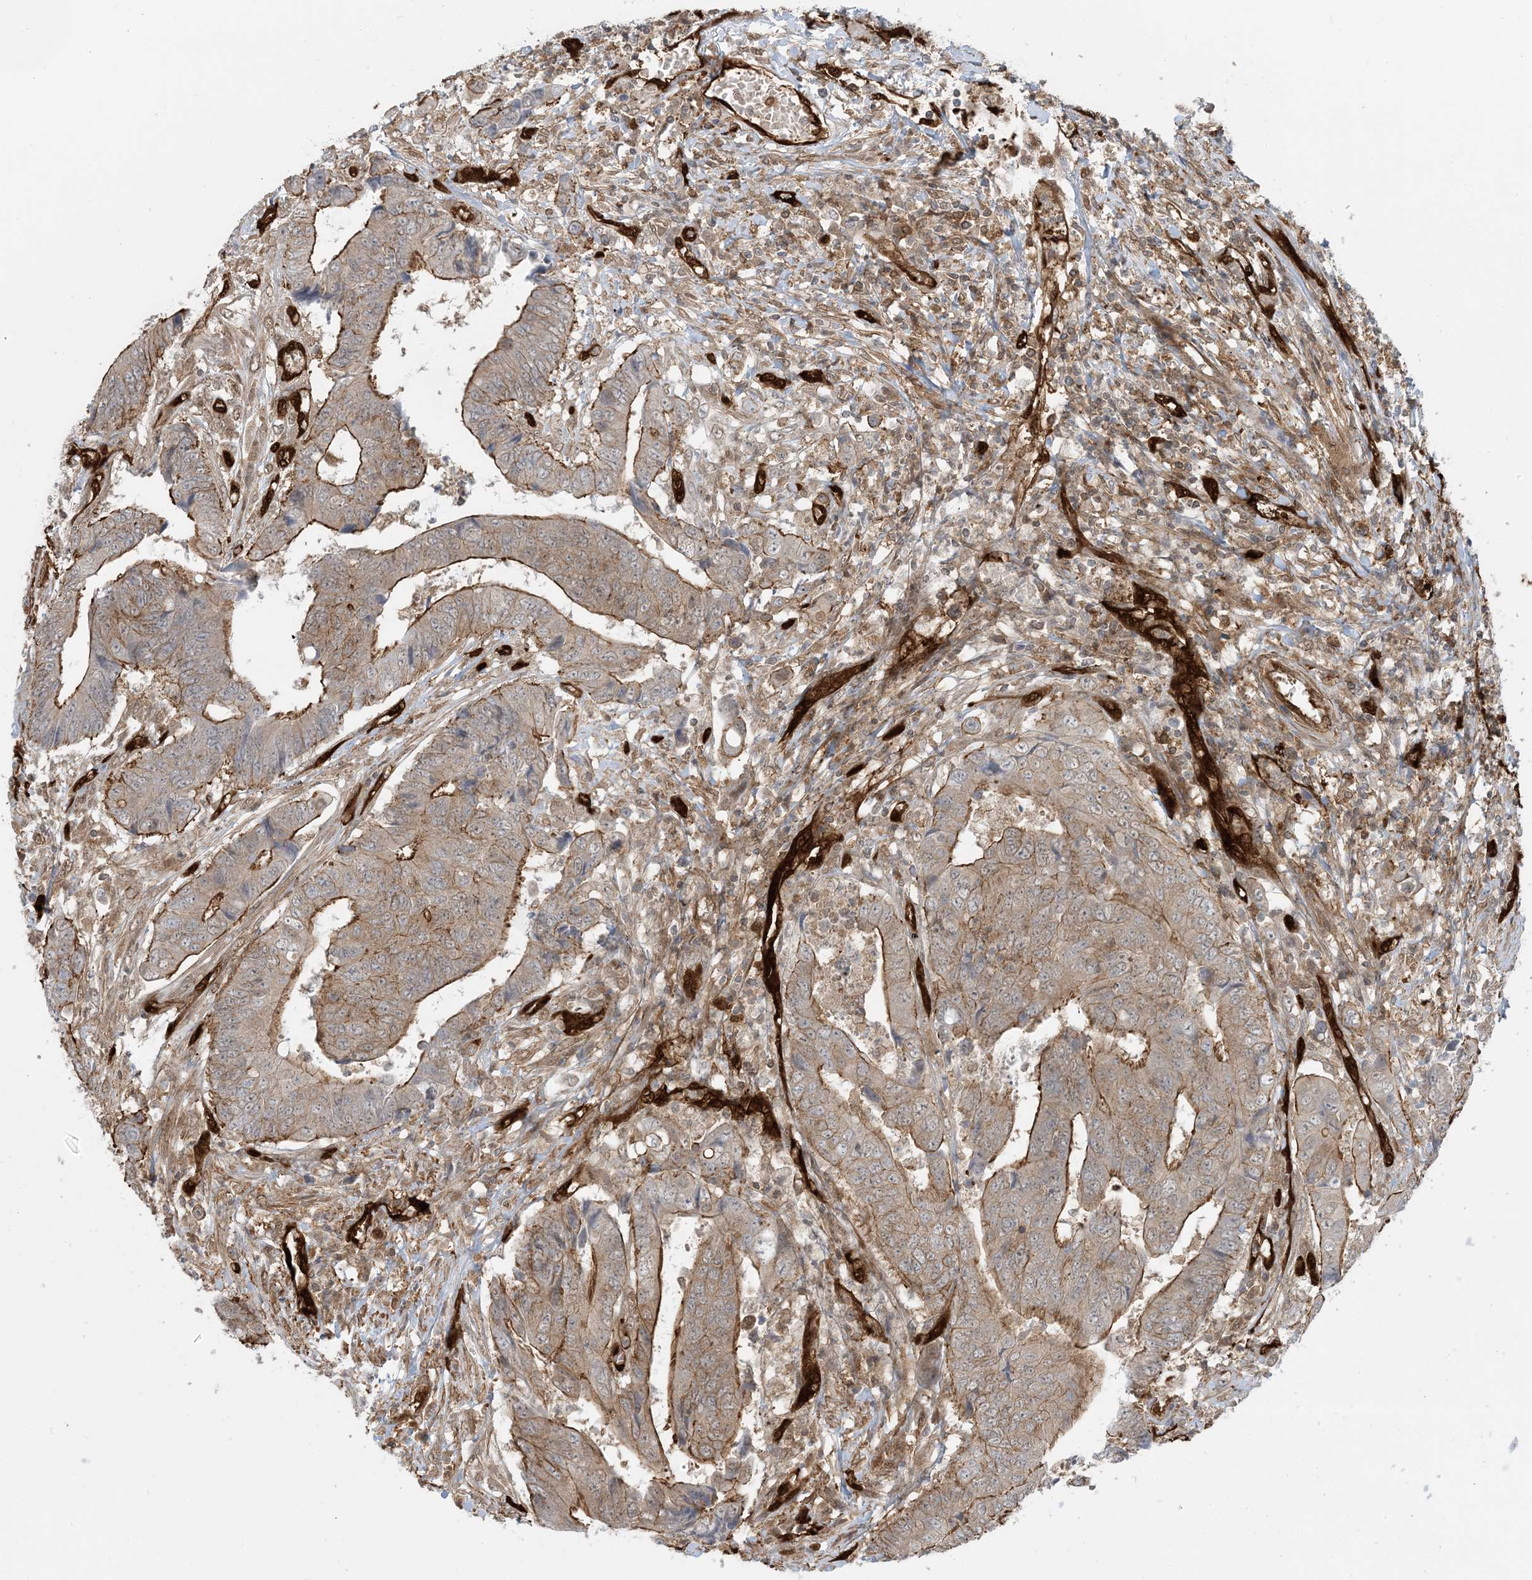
{"staining": {"intensity": "moderate", "quantity": "25%-75%", "location": "cytoplasmic/membranous"}, "tissue": "colorectal cancer", "cell_type": "Tumor cells", "image_type": "cancer", "snomed": [{"axis": "morphology", "description": "Adenocarcinoma, NOS"}, {"axis": "topography", "description": "Rectum"}], "caption": "Colorectal cancer tissue reveals moderate cytoplasmic/membranous expression in about 25%-75% of tumor cells", "gene": "PPM1F", "patient": {"sex": "male", "age": 84}}